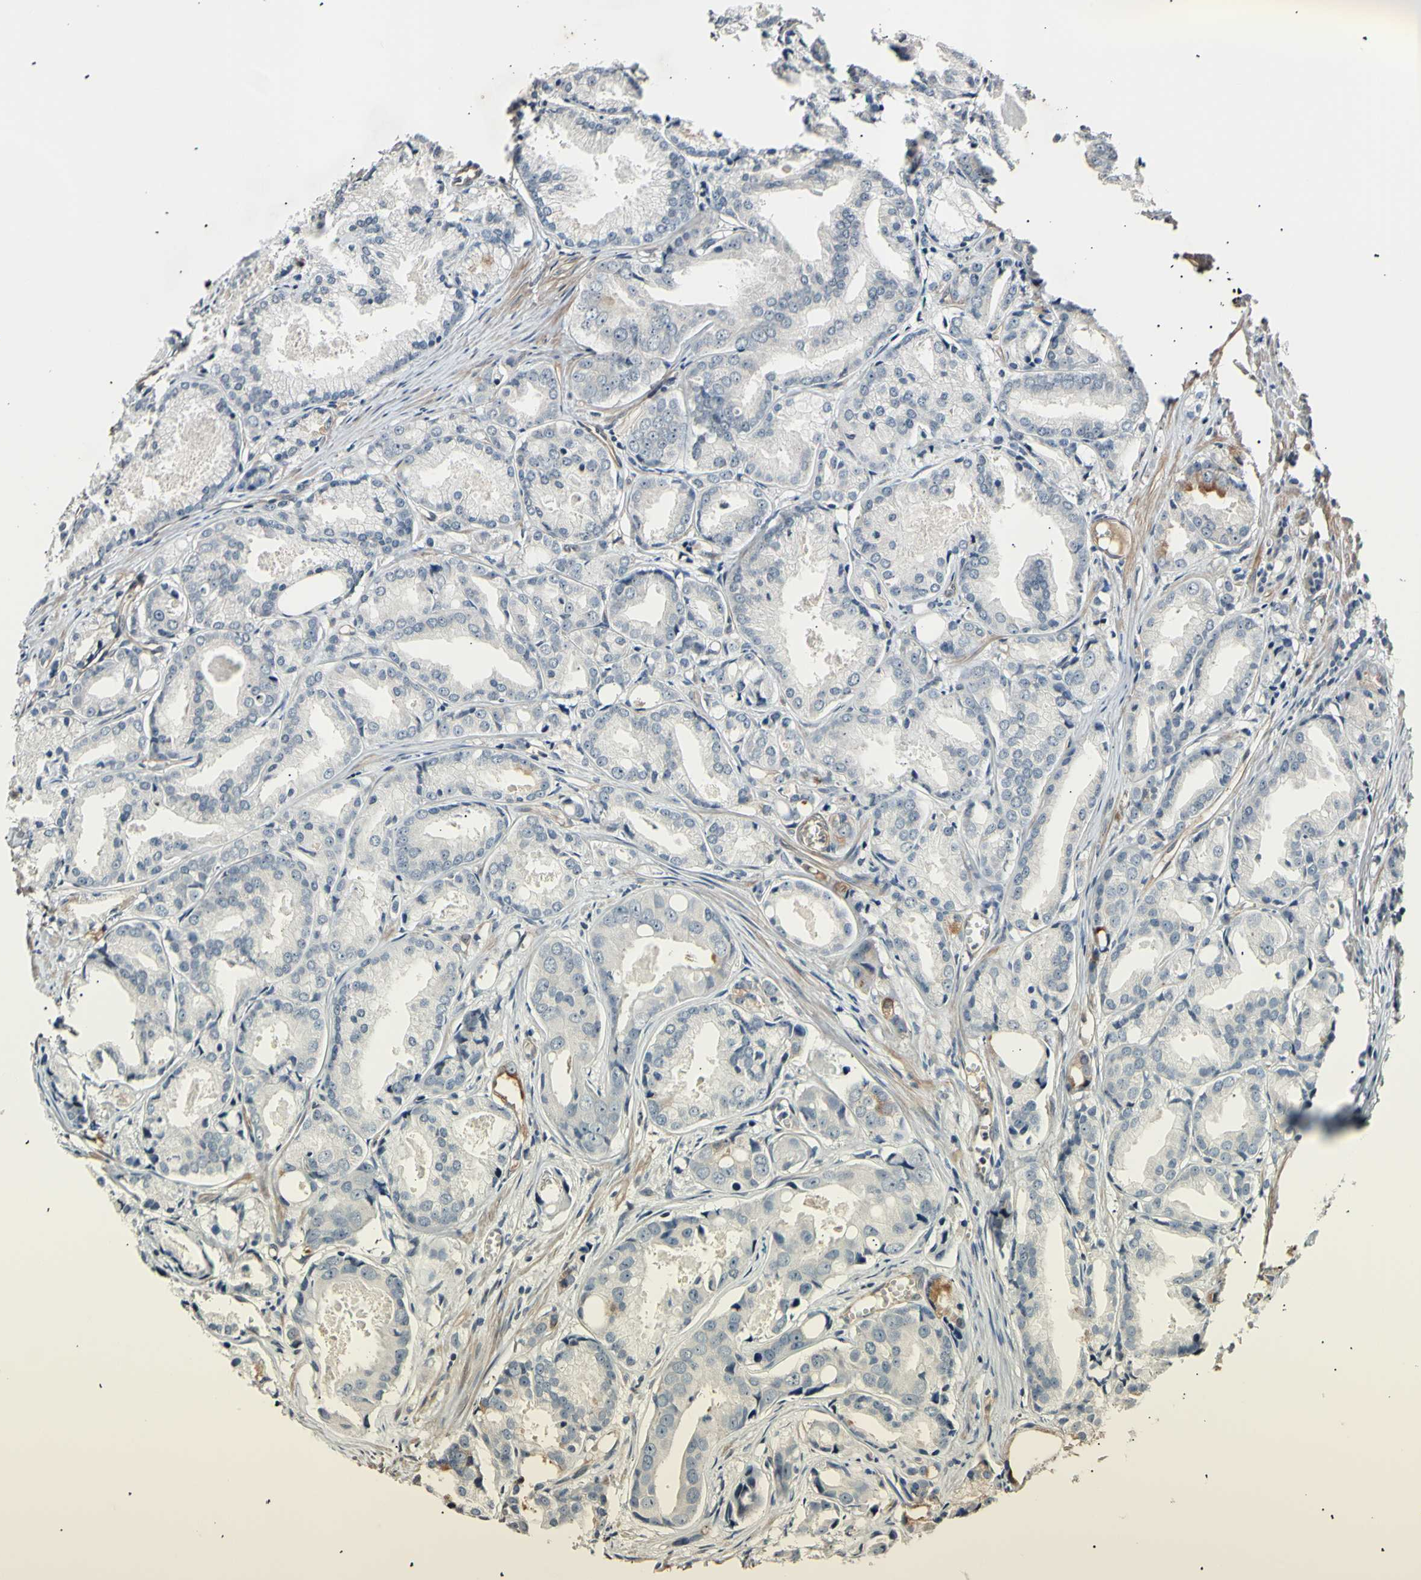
{"staining": {"intensity": "negative", "quantity": "none", "location": "none"}, "tissue": "prostate cancer", "cell_type": "Tumor cells", "image_type": "cancer", "snomed": [{"axis": "morphology", "description": "Adenocarcinoma, Low grade"}, {"axis": "topography", "description": "Prostate"}], "caption": "High magnification brightfield microscopy of prostate adenocarcinoma (low-grade) stained with DAB (brown) and counterstained with hematoxylin (blue): tumor cells show no significant positivity. (Immunohistochemistry, brightfield microscopy, high magnification).", "gene": "AK1", "patient": {"sex": "male", "age": 72}}